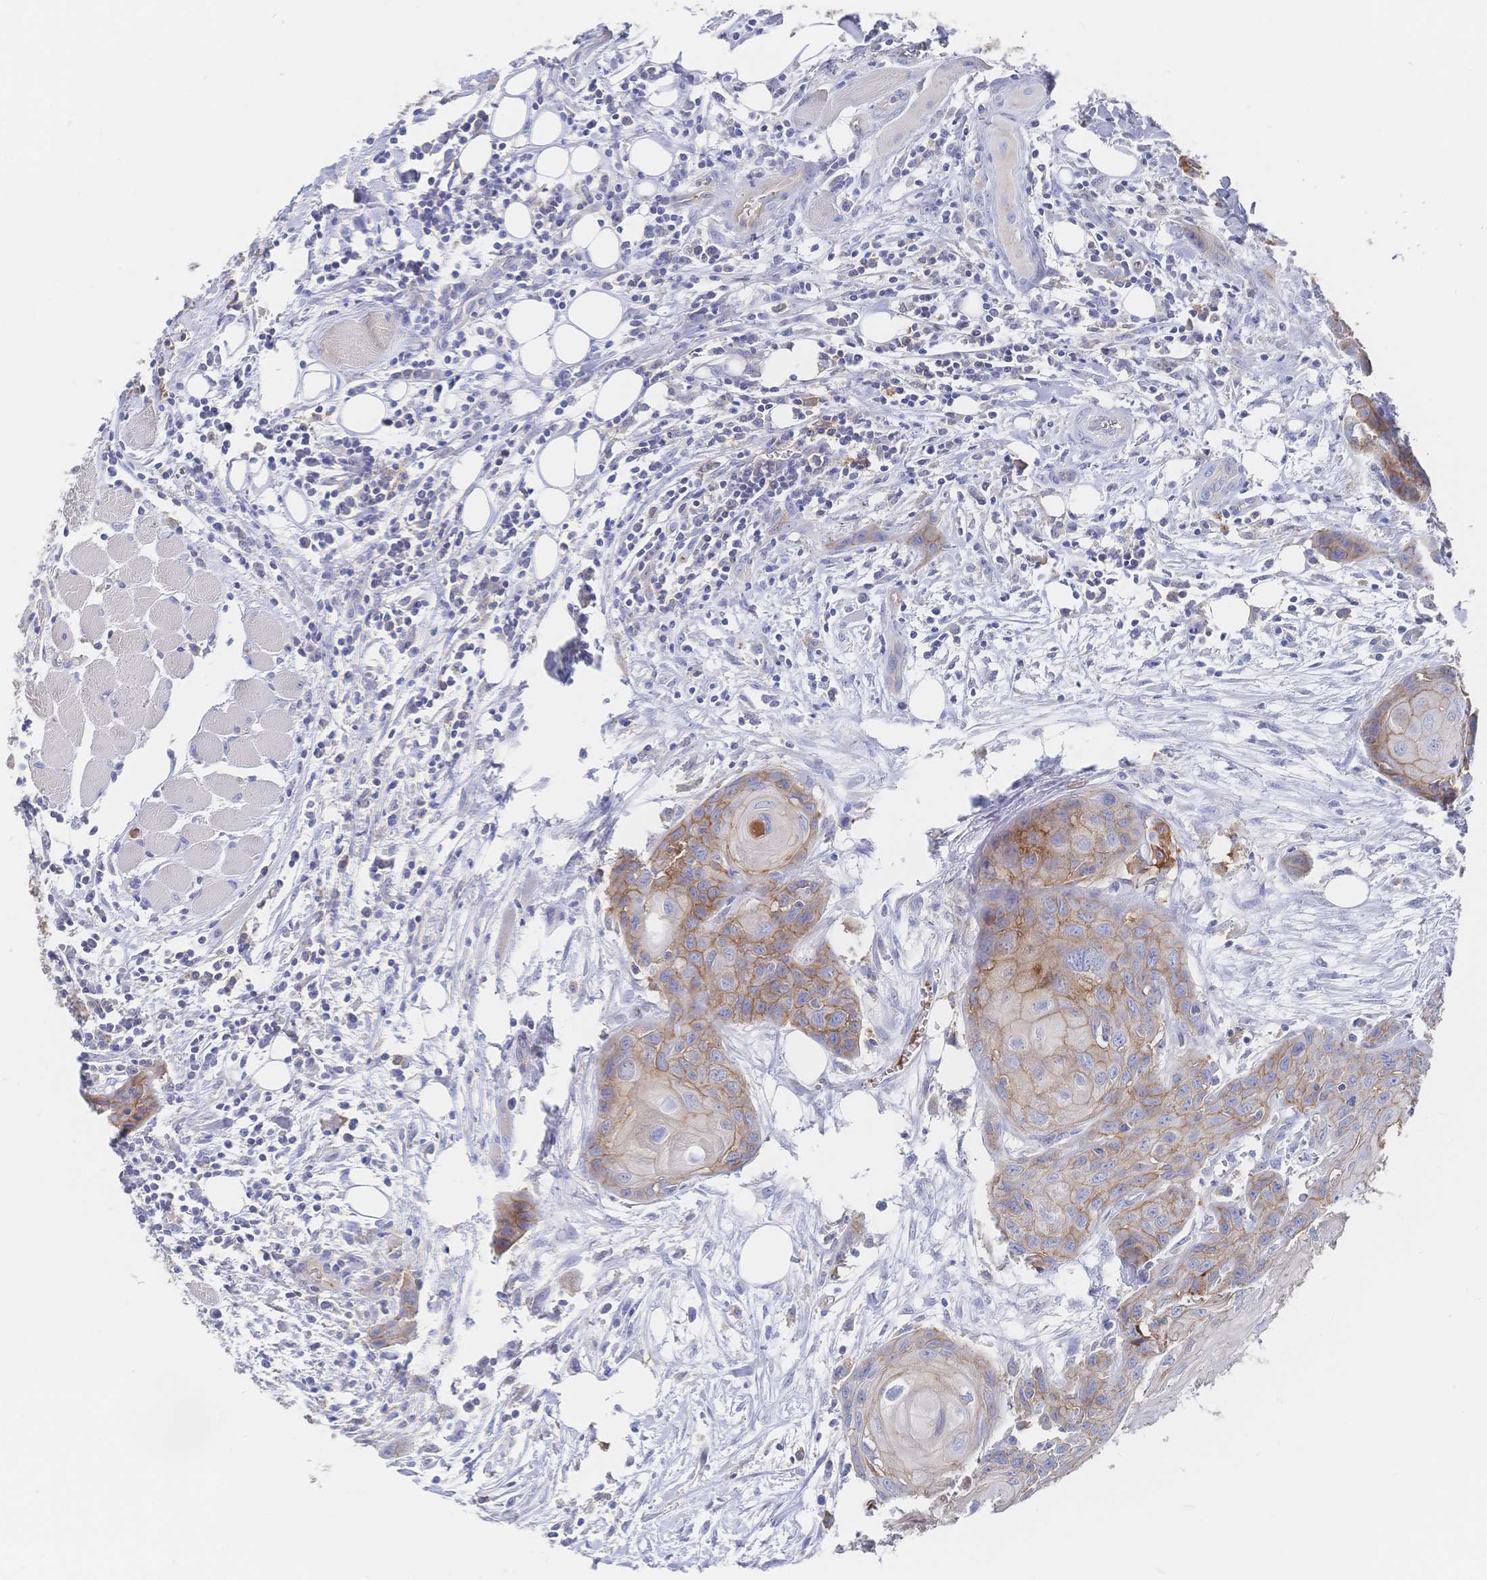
{"staining": {"intensity": "moderate", "quantity": ">75%", "location": "cytoplasmic/membranous"}, "tissue": "head and neck cancer", "cell_type": "Tumor cells", "image_type": "cancer", "snomed": [{"axis": "morphology", "description": "Squamous cell carcinoma, NOS"}, {"axis": "topography", "description": "Oral tissue"}, {"axis": "topography", "description": "Head-Neck"}], "caption": "Head and neck squamous cell carcinoma stained with a brown dye shows moderate cytoplasmic/membranous positive staining in about >75% of tumor cells.", "gene": "F11R", "patient": {"sex": "male", "age": 58}}